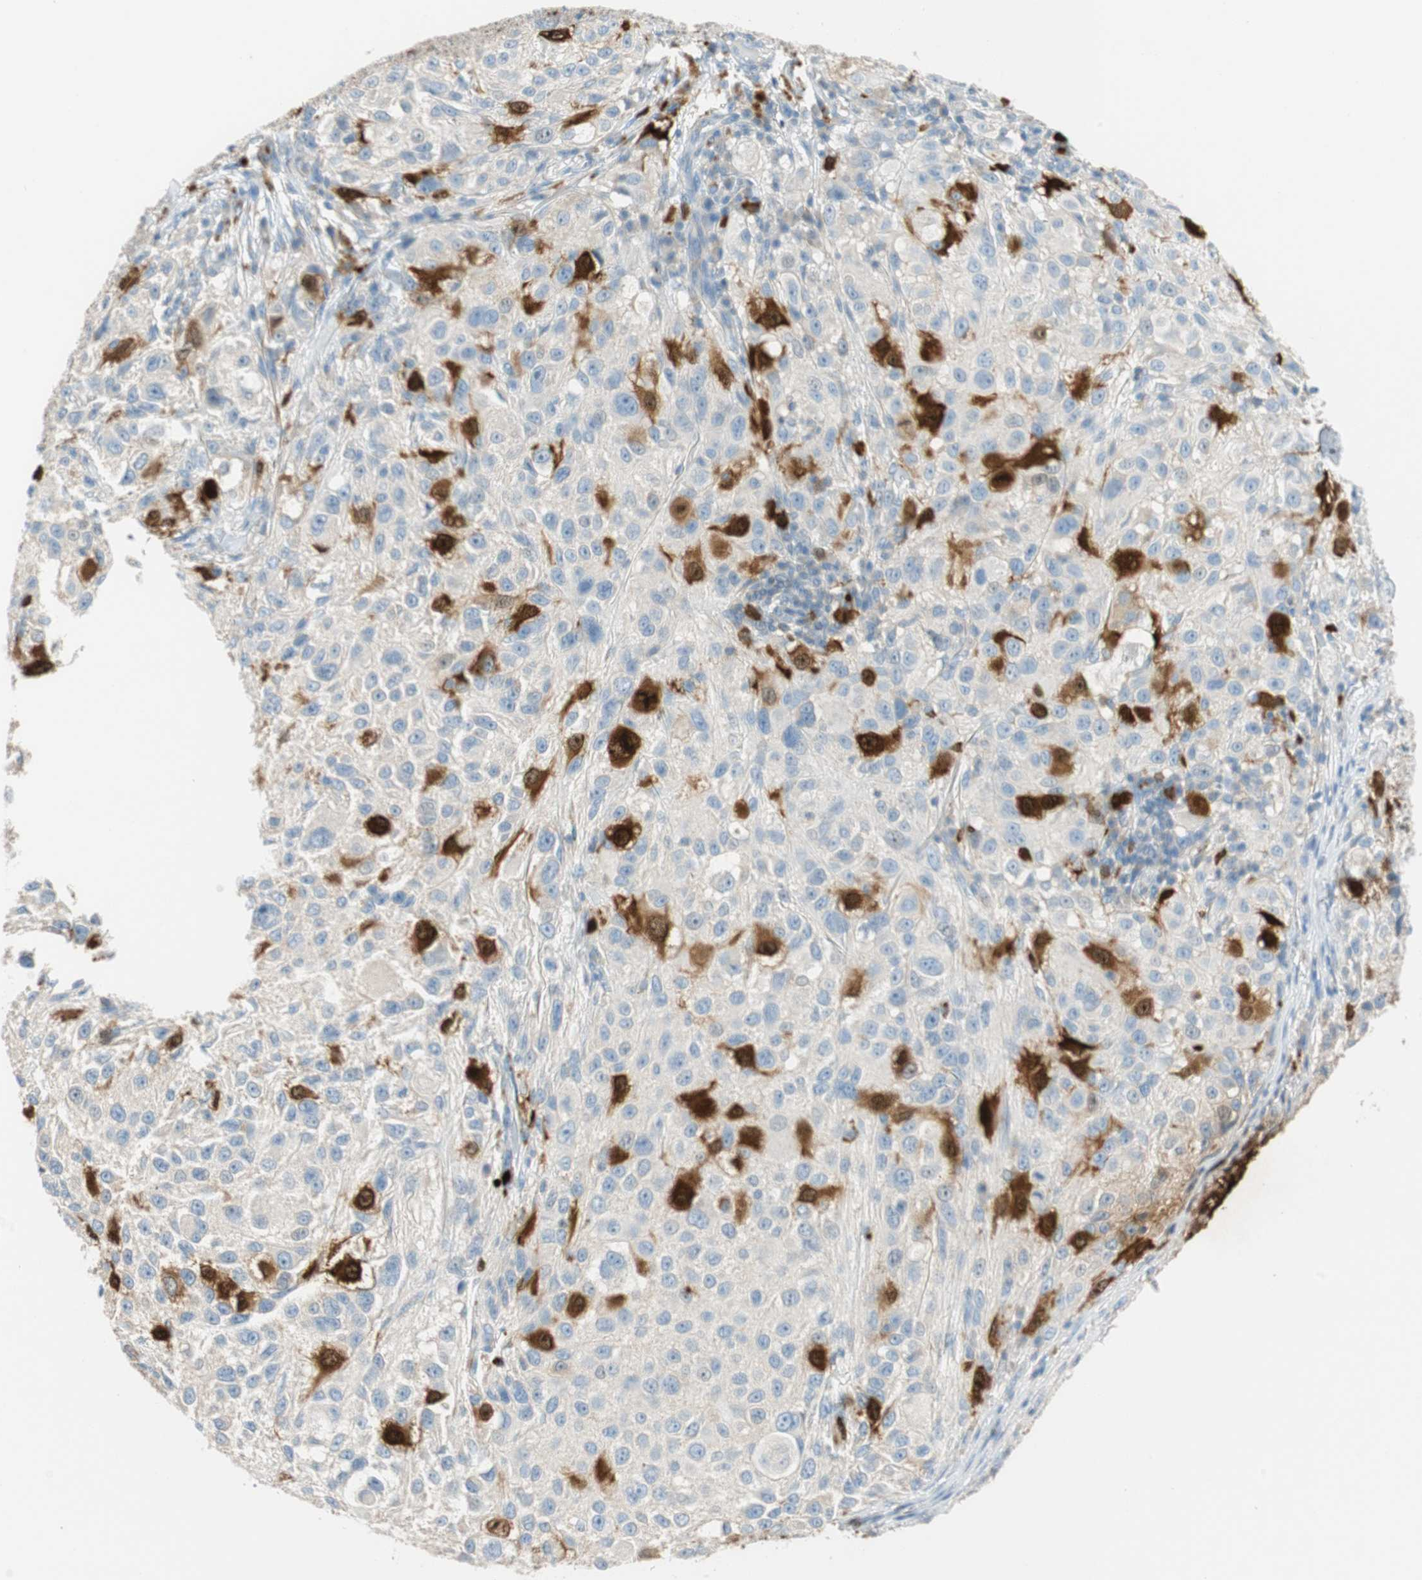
{"staining": {"intensity": "strong", "quantity": "<25%", "location": "cytoplasmic/membranous,nuclear"}, "tissue": "melanoma", "cell_type": "Tumor cells", "image_type": "cancer", "snomed": [{"axis": "morphology", "description": "Necrosis, NOS"}, {"axis": "morphology", "description": "Malignant melanoma, NOS"}, {"axis": "topography", "description": "Skin"}], "caption": "Strong cytoplasmic/membranous and nuclear positivity for a protein is identified in approximately <25% of tumor cells of malignant melanoma using immunohistochemistry (IHC).", "gene": "PTTG1", "patient": {"sex": "female", "age": 87}}